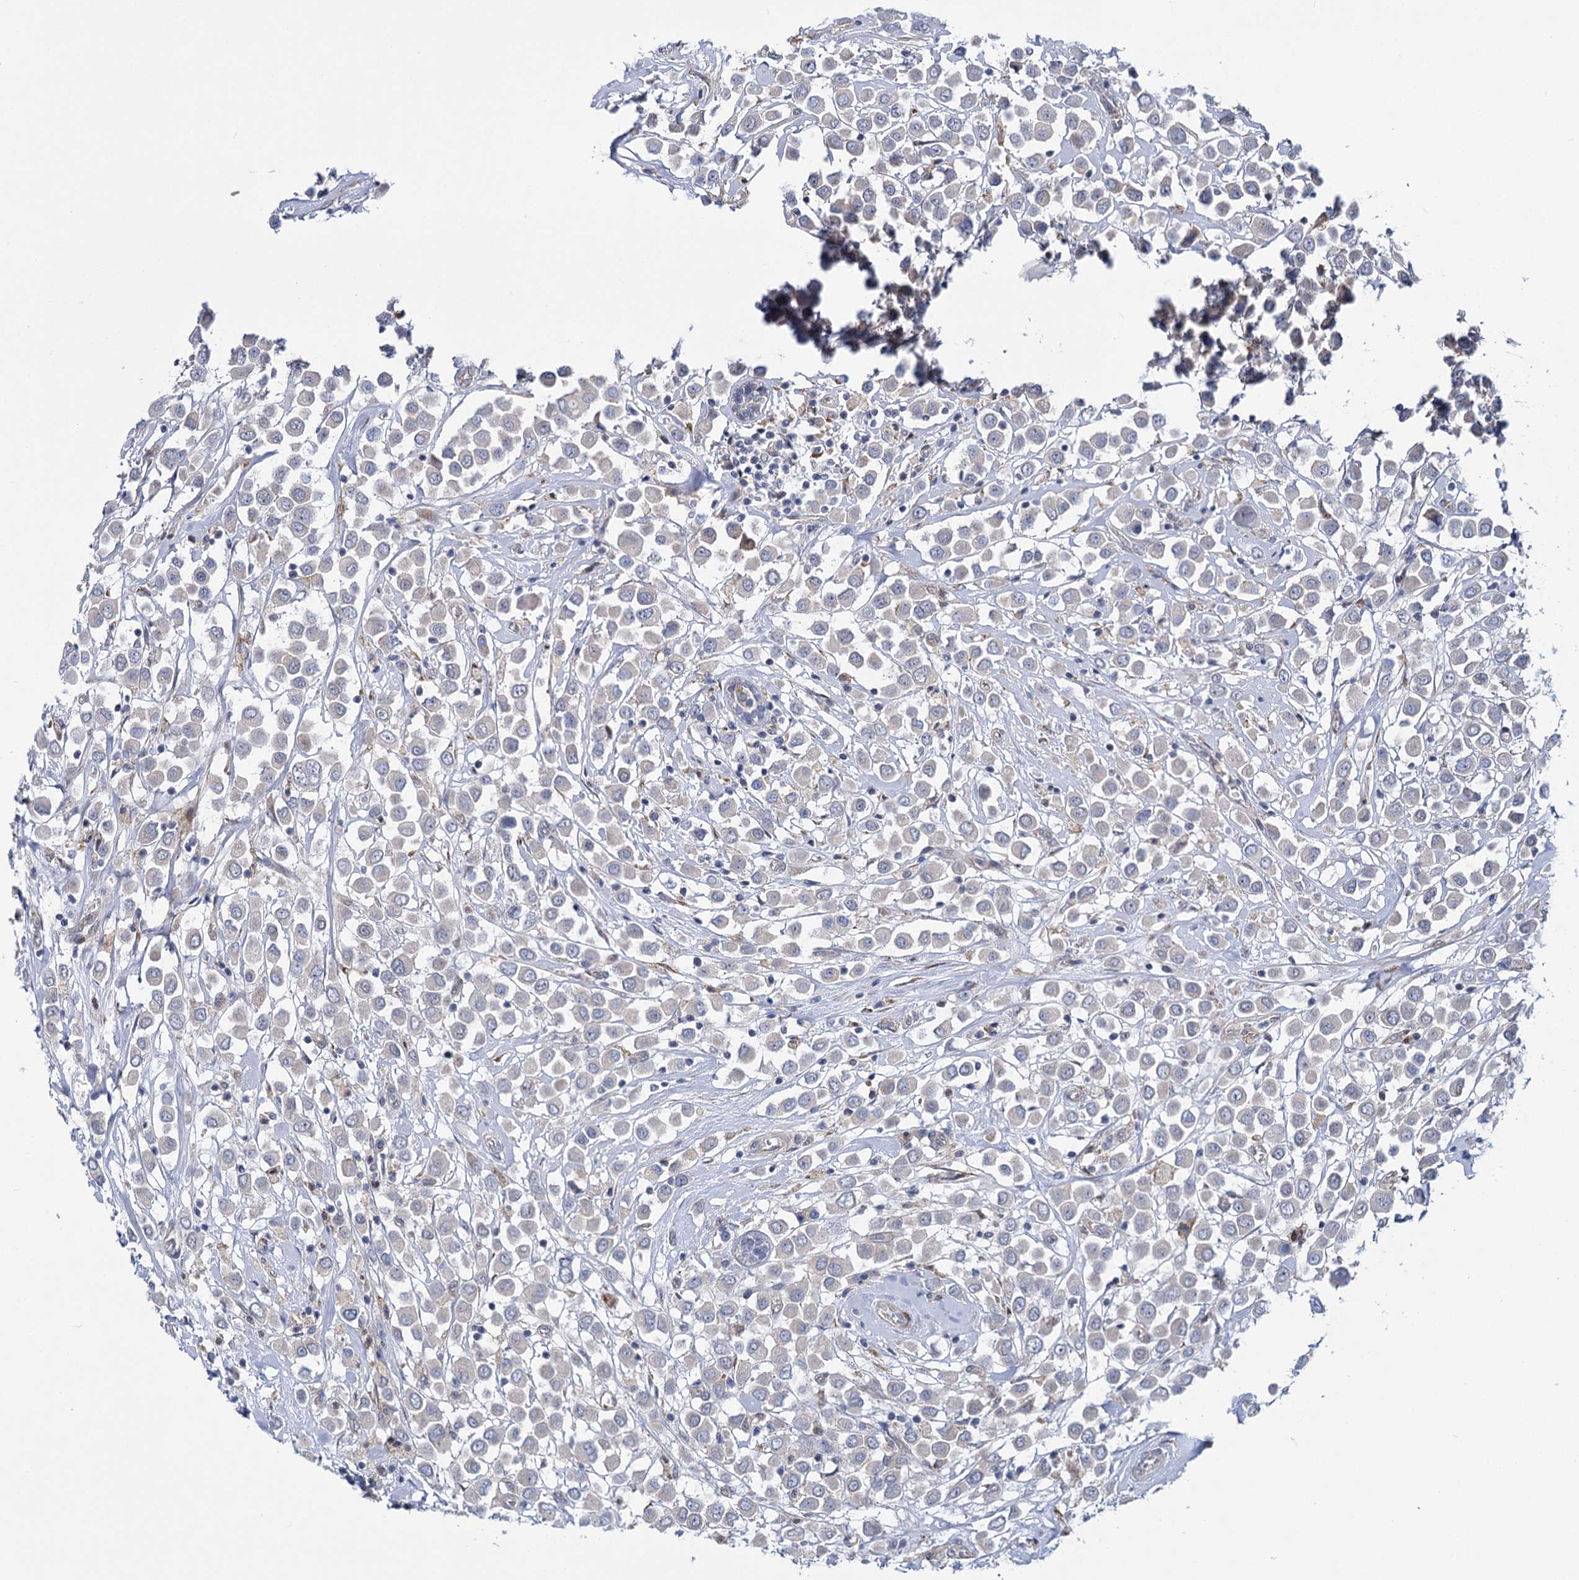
{"staining": {"intensity": "negative", "quantity": "none", "location": "none"}, "tissue": "breast cancer", "cell_type": "Tumor cells", "image_type": "cancer", "snomed": [{"axis": "morphology", "description": "Duct carcinoma"}, {"axis": "topography", "description": "Breast"}], "caption": "Tumor cells show no significant positivity in breast invasive ductal carcinoma.", "gene": "MBLAC2", "patient": {"sex": "female", "age": 61}}